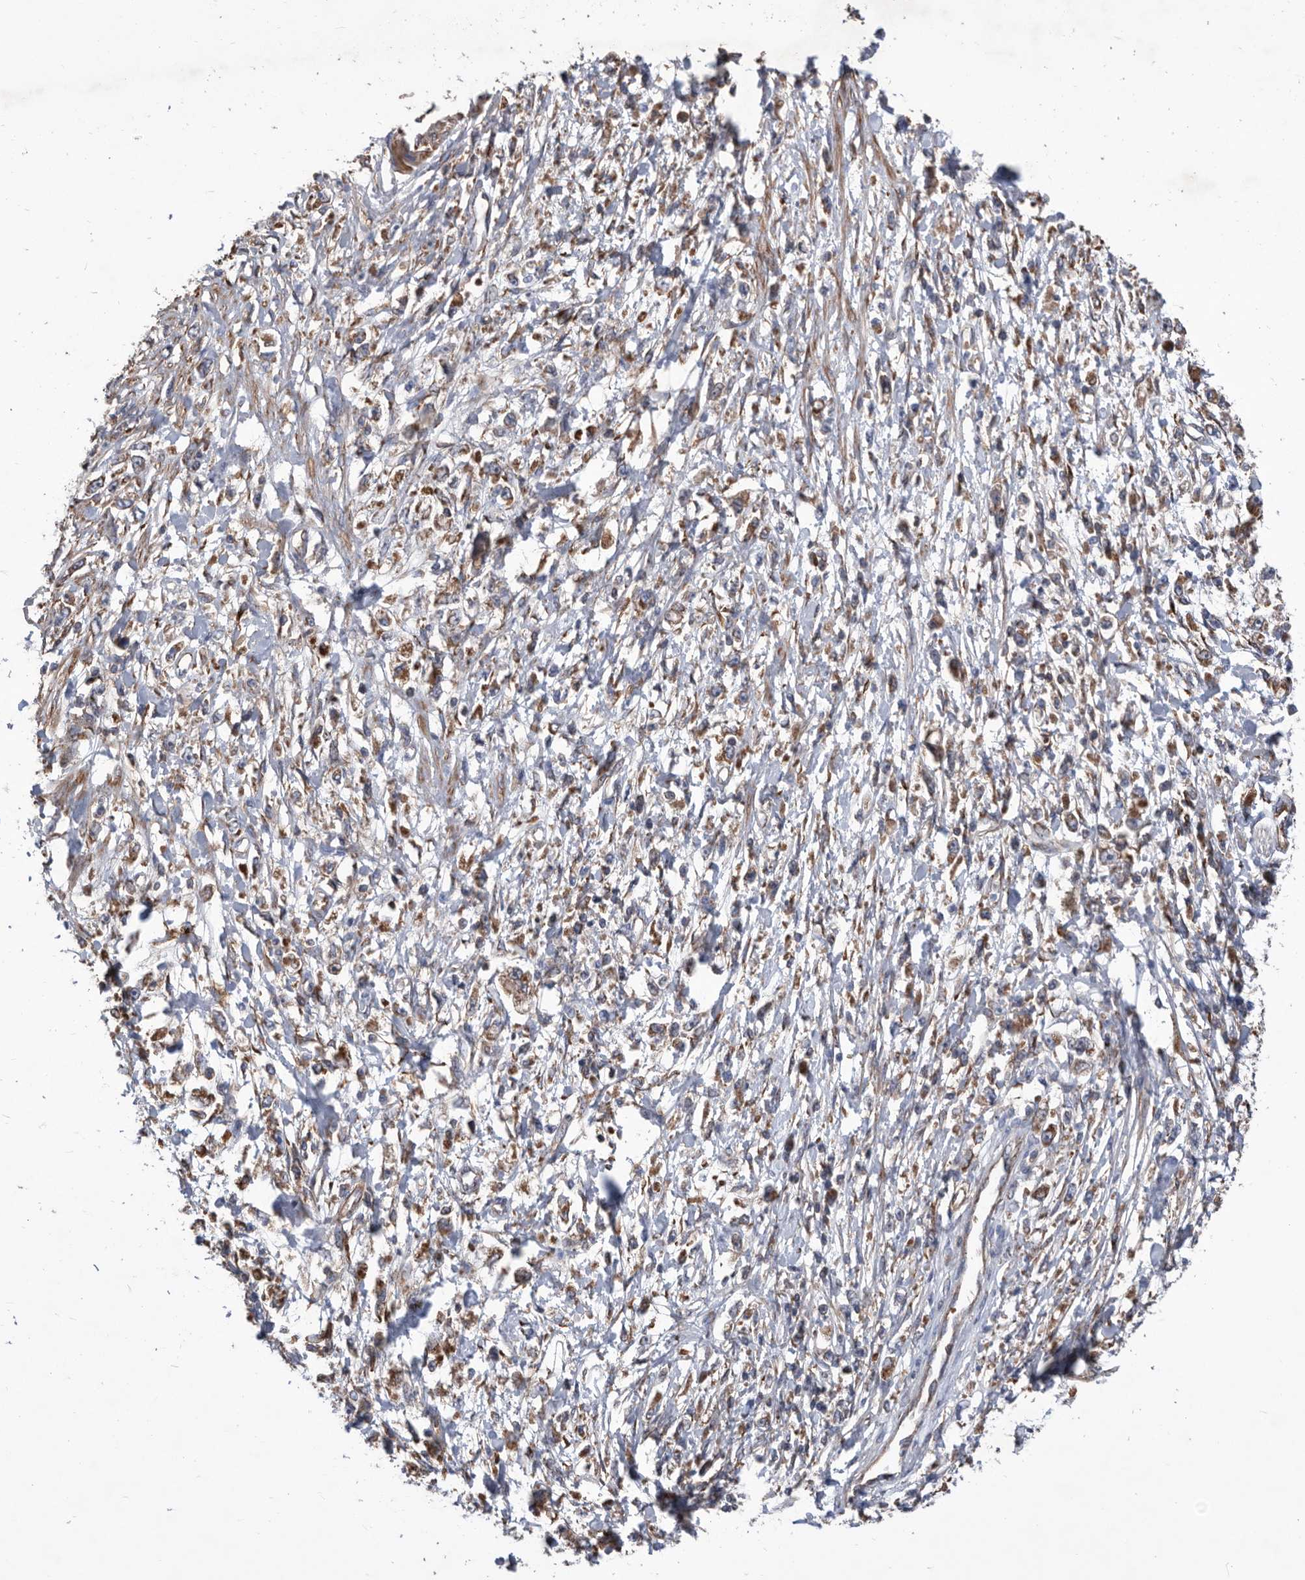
{"staining": {"intensity": "moderate", "quantity": "25%-75%", "location": "cytoplasmic/membranous"}, "tissue": "stomach cancer", "cell_type": "Tumor cells", "image_type": "cancer", "snomed": [{"axis": "morphology", "description": "Adenocarcinoma, NOS"}, {"axis": "topography", "description": "Stomach"}], "caption": "Protein analysis of stomach cancer tissue displays moderate cytoplasmic/membranous expression in about 25%-75% of tumor cells. The protein of interest is stained brown, and the nuclei are stained in blue (DAB (3,3'-diaminobenzidine) IHC with brightfield microscopy, high magnification).", "gene": "ATP13A3", "patient": {"sex": "female", "age": 59}}